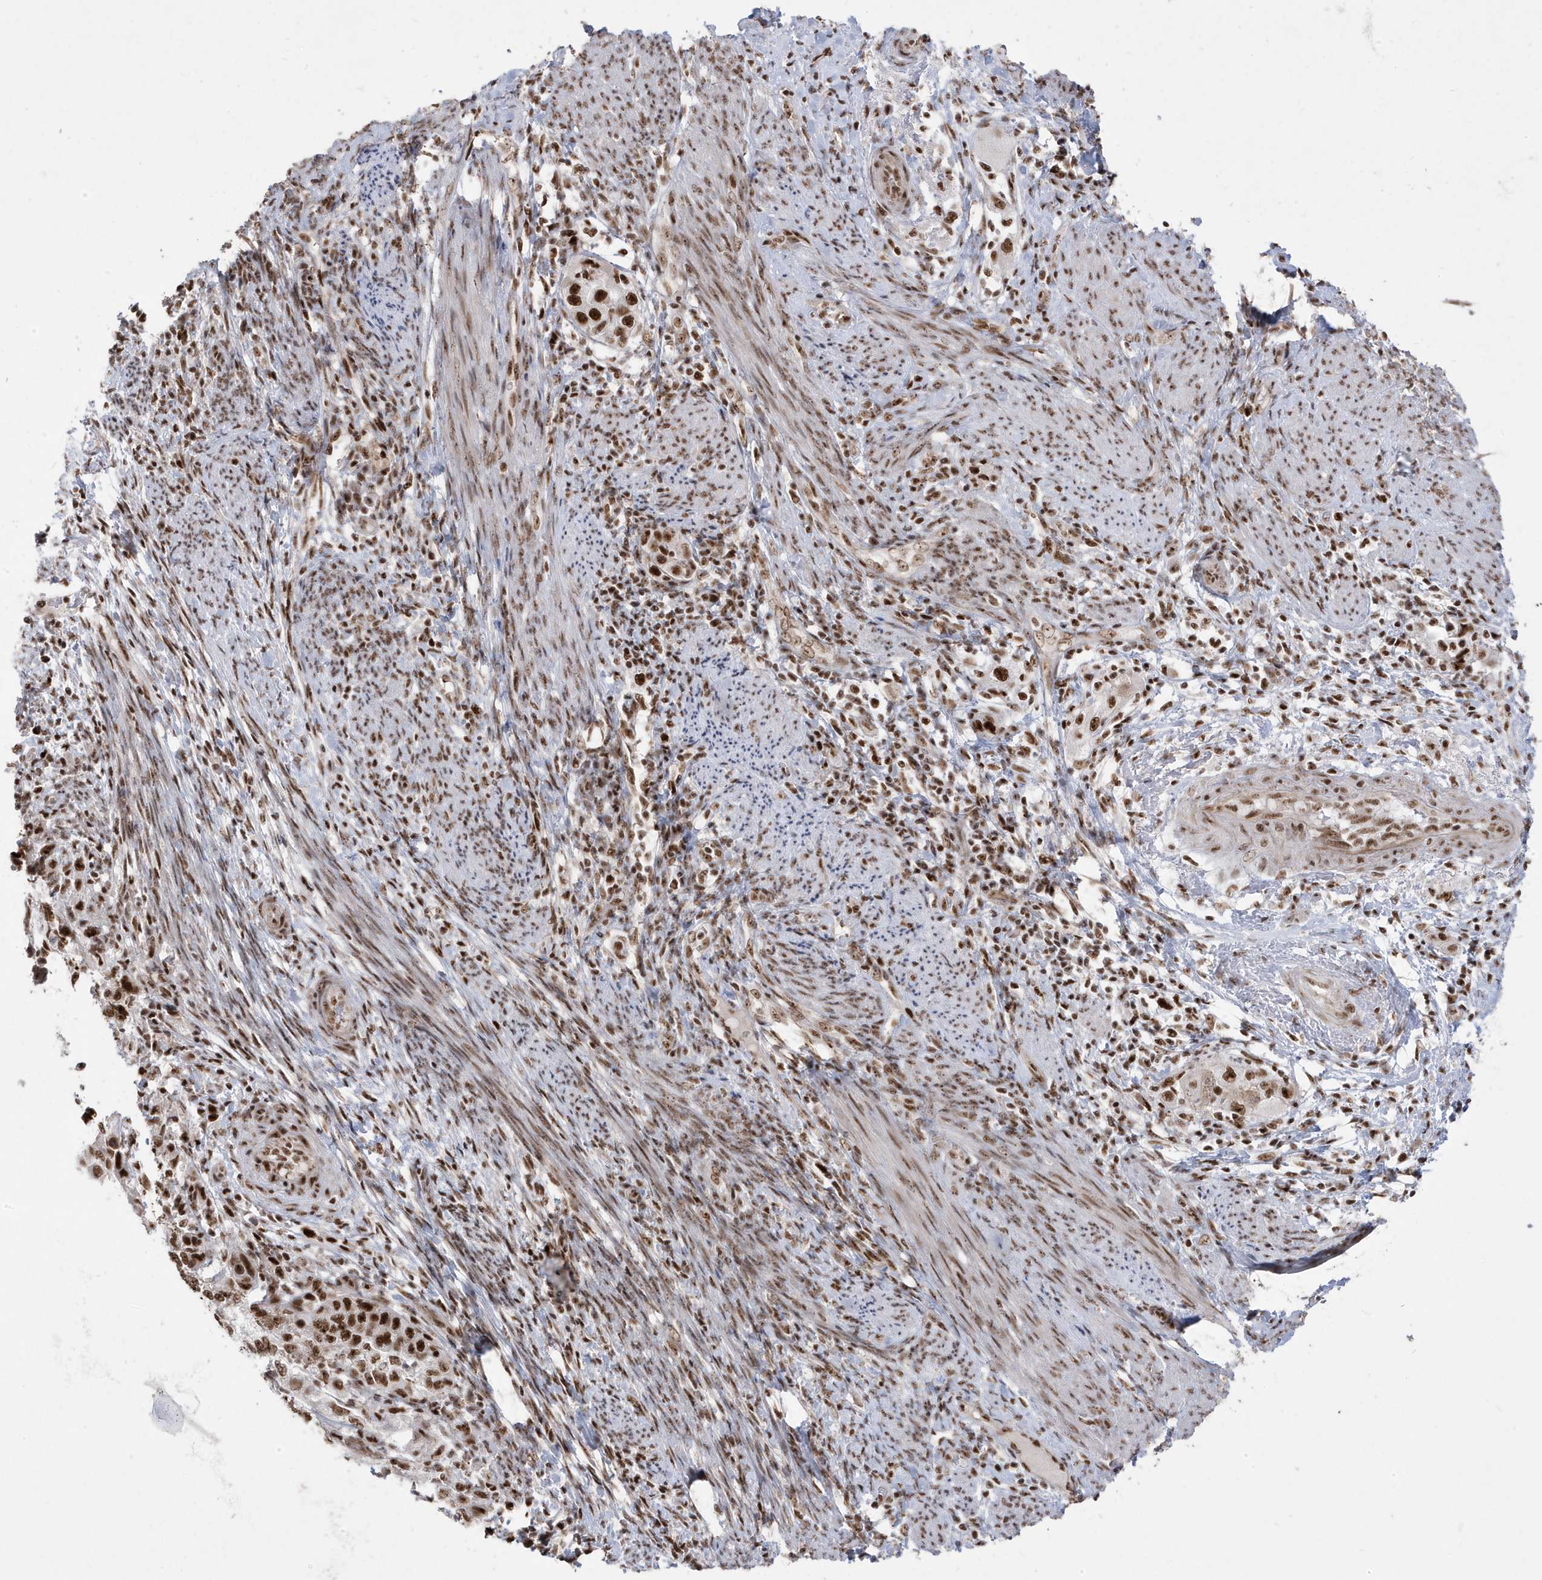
{"staining": {"intensity": "strong", "quantity": ">75%", "location": "nuclear"}, "tissue": "endometrial cancer", "cell_type": "Tumor cells", "image_type": "cancer", "snomed": [{"axis": "morphology", "description": "Adenocarcinoma, NOS"}, {"axis": "topography", "description": "Endometrium"}], "caption": "Immunohistochemical staining of human adenocarcinoma (endometrial) reveals high levels of strong nuclear staining in approximately >75% of tumor cells.", "gene": "MTREX", "patient": {"sex": "female", "age": 85}}